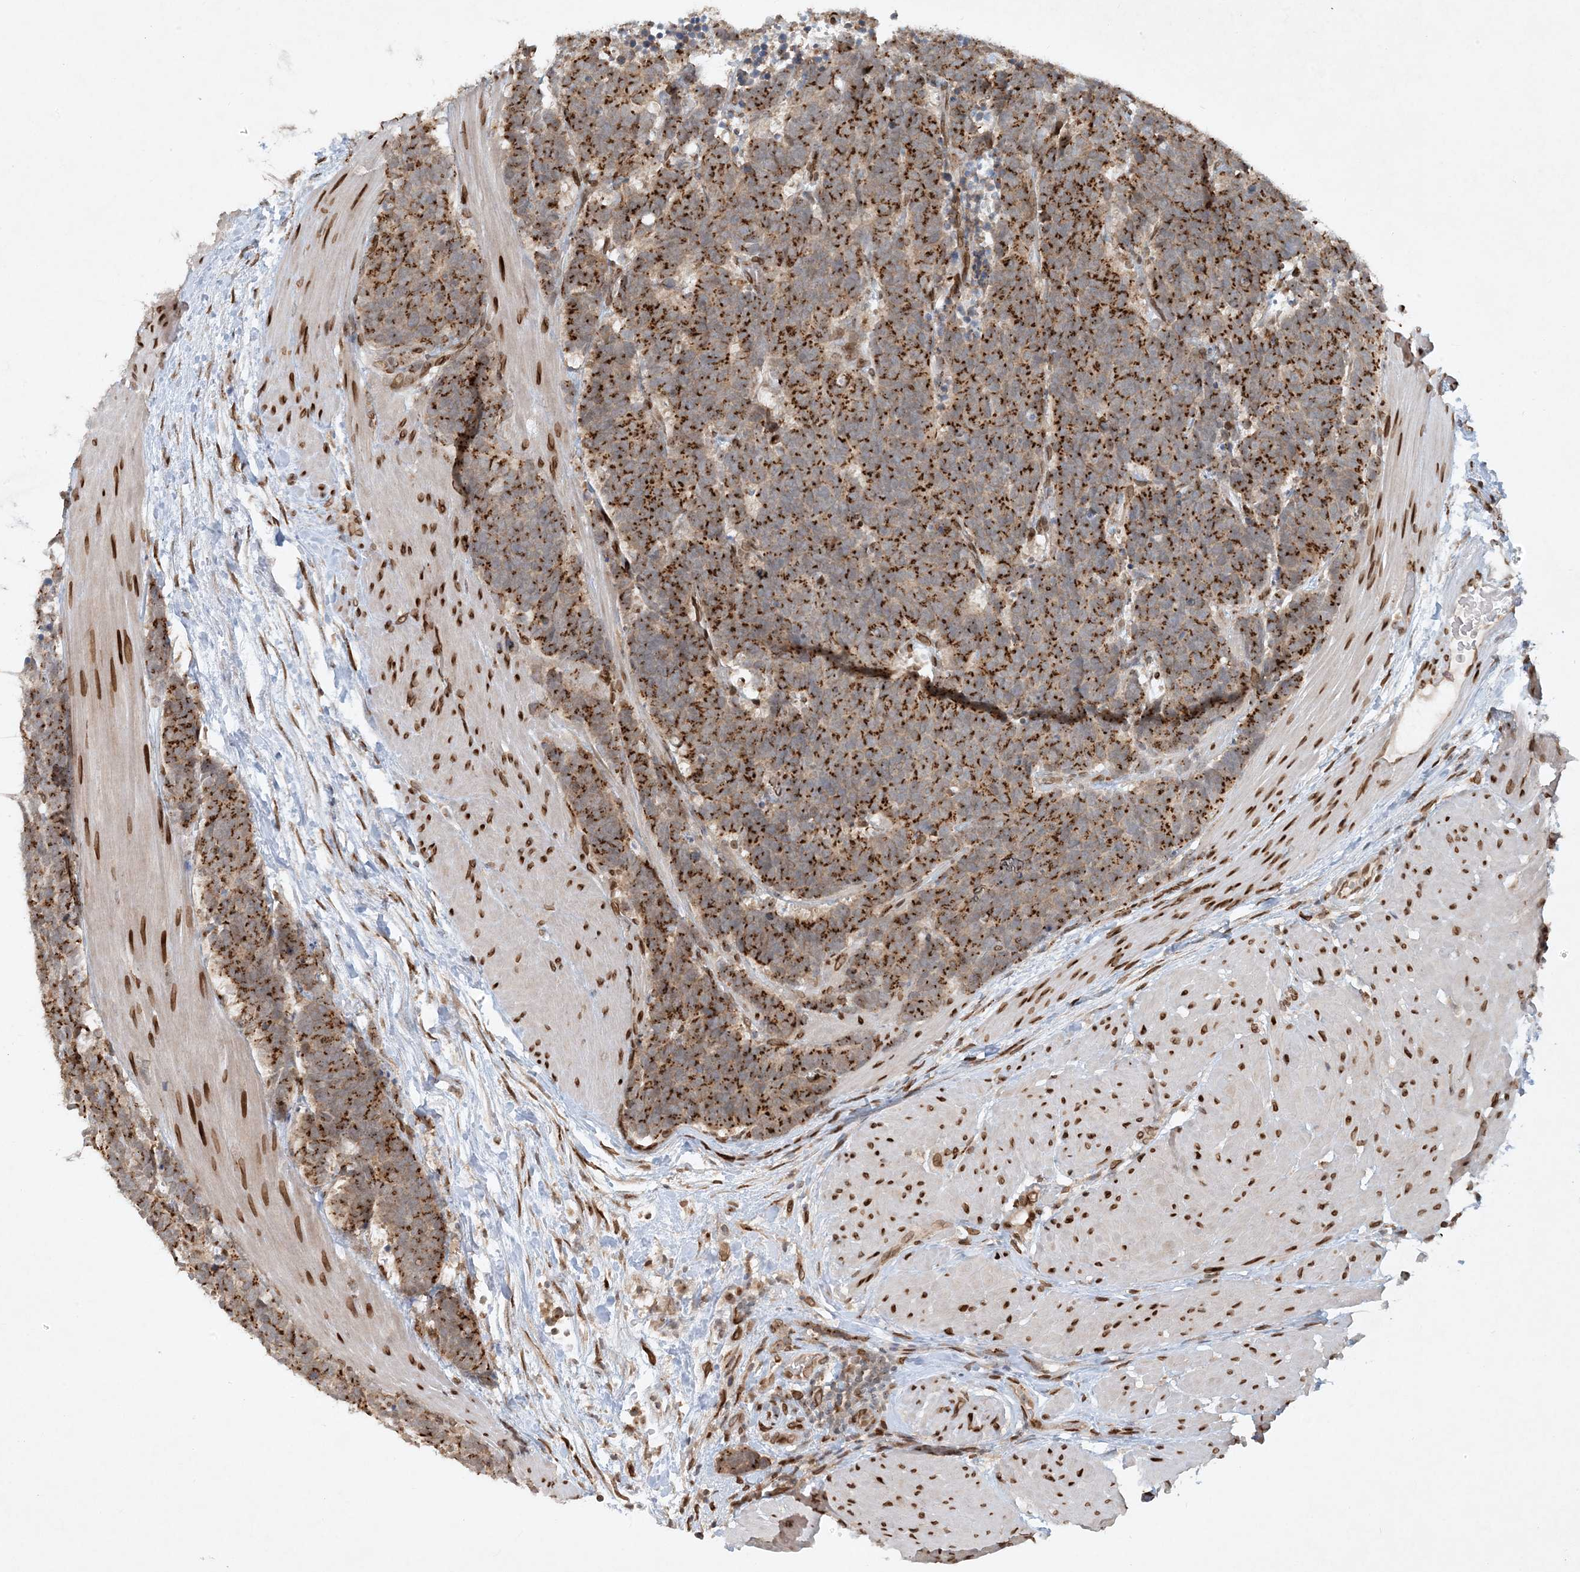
{"staining": {"intensity": "strong", "quantity": ">75%", "location": "cytoplasmic/membranous"}, "tissue": "carcinoid", "cell_type": "Tumor cells", "image_type": "cancer", "snomed": [{"axis": "morphology", "description": "Carcinoma, NOS"}, {"axis": "morphology", "description": "Carcinoid, malignant, NOS"}, {"axis": "topography", "description": "Urinary bladder"}], "caption": "Protein positivity by IHC shows strong cytoplasmic/membranous staining in about >75% of tumor cells in carcinoid (malignant). Using DAB (3,3'-diaminobenzidine) (brown) and hematoxylin (blue) stains, captured at high magnification using brightfield microscopy.", "gene": "SLC35A2", "patient": {"sex": "male", "age": 57}}